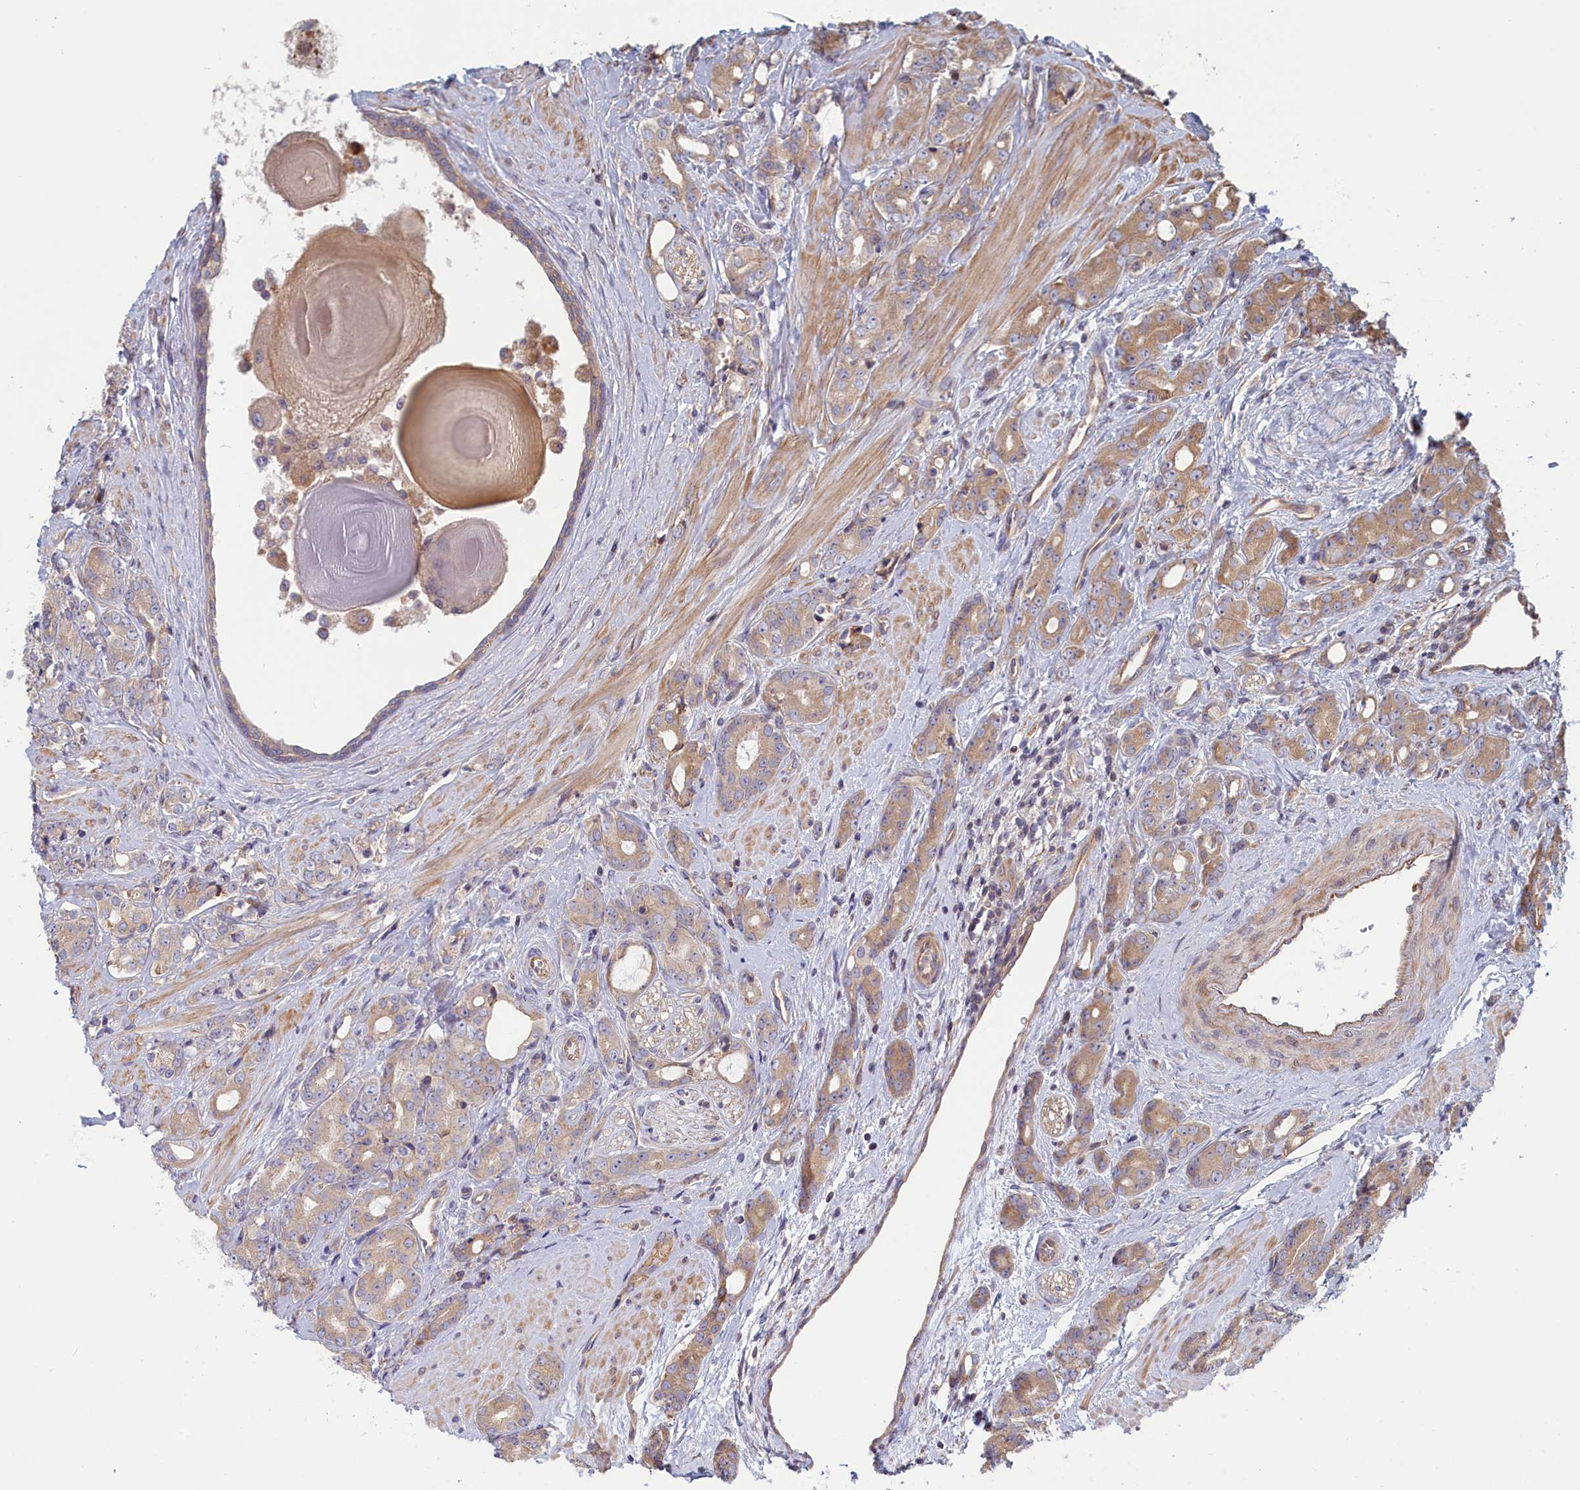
{"staining": {"intensity": "moderate", "quantity": "25%-75%", "location": "cytoplasmic/membranous"}, "tissue": "prostate cancer", "cell_type": "Tumor cells", "image_type": "cancer", "snomed": [{"axis": "morphology", "description": "Adenocarcinoma, High grade"}, {"axis": "topography", "description": "Prostate"}], "caption": "About 25%-75% of tumor cells in human prostate cancer reveal moderate cytoplasmic/membranous protein positivity as visualized by brown immunohistochemical staining.", "gene": "RILPL1", "patient": {"sex": "male", "age": 62}}